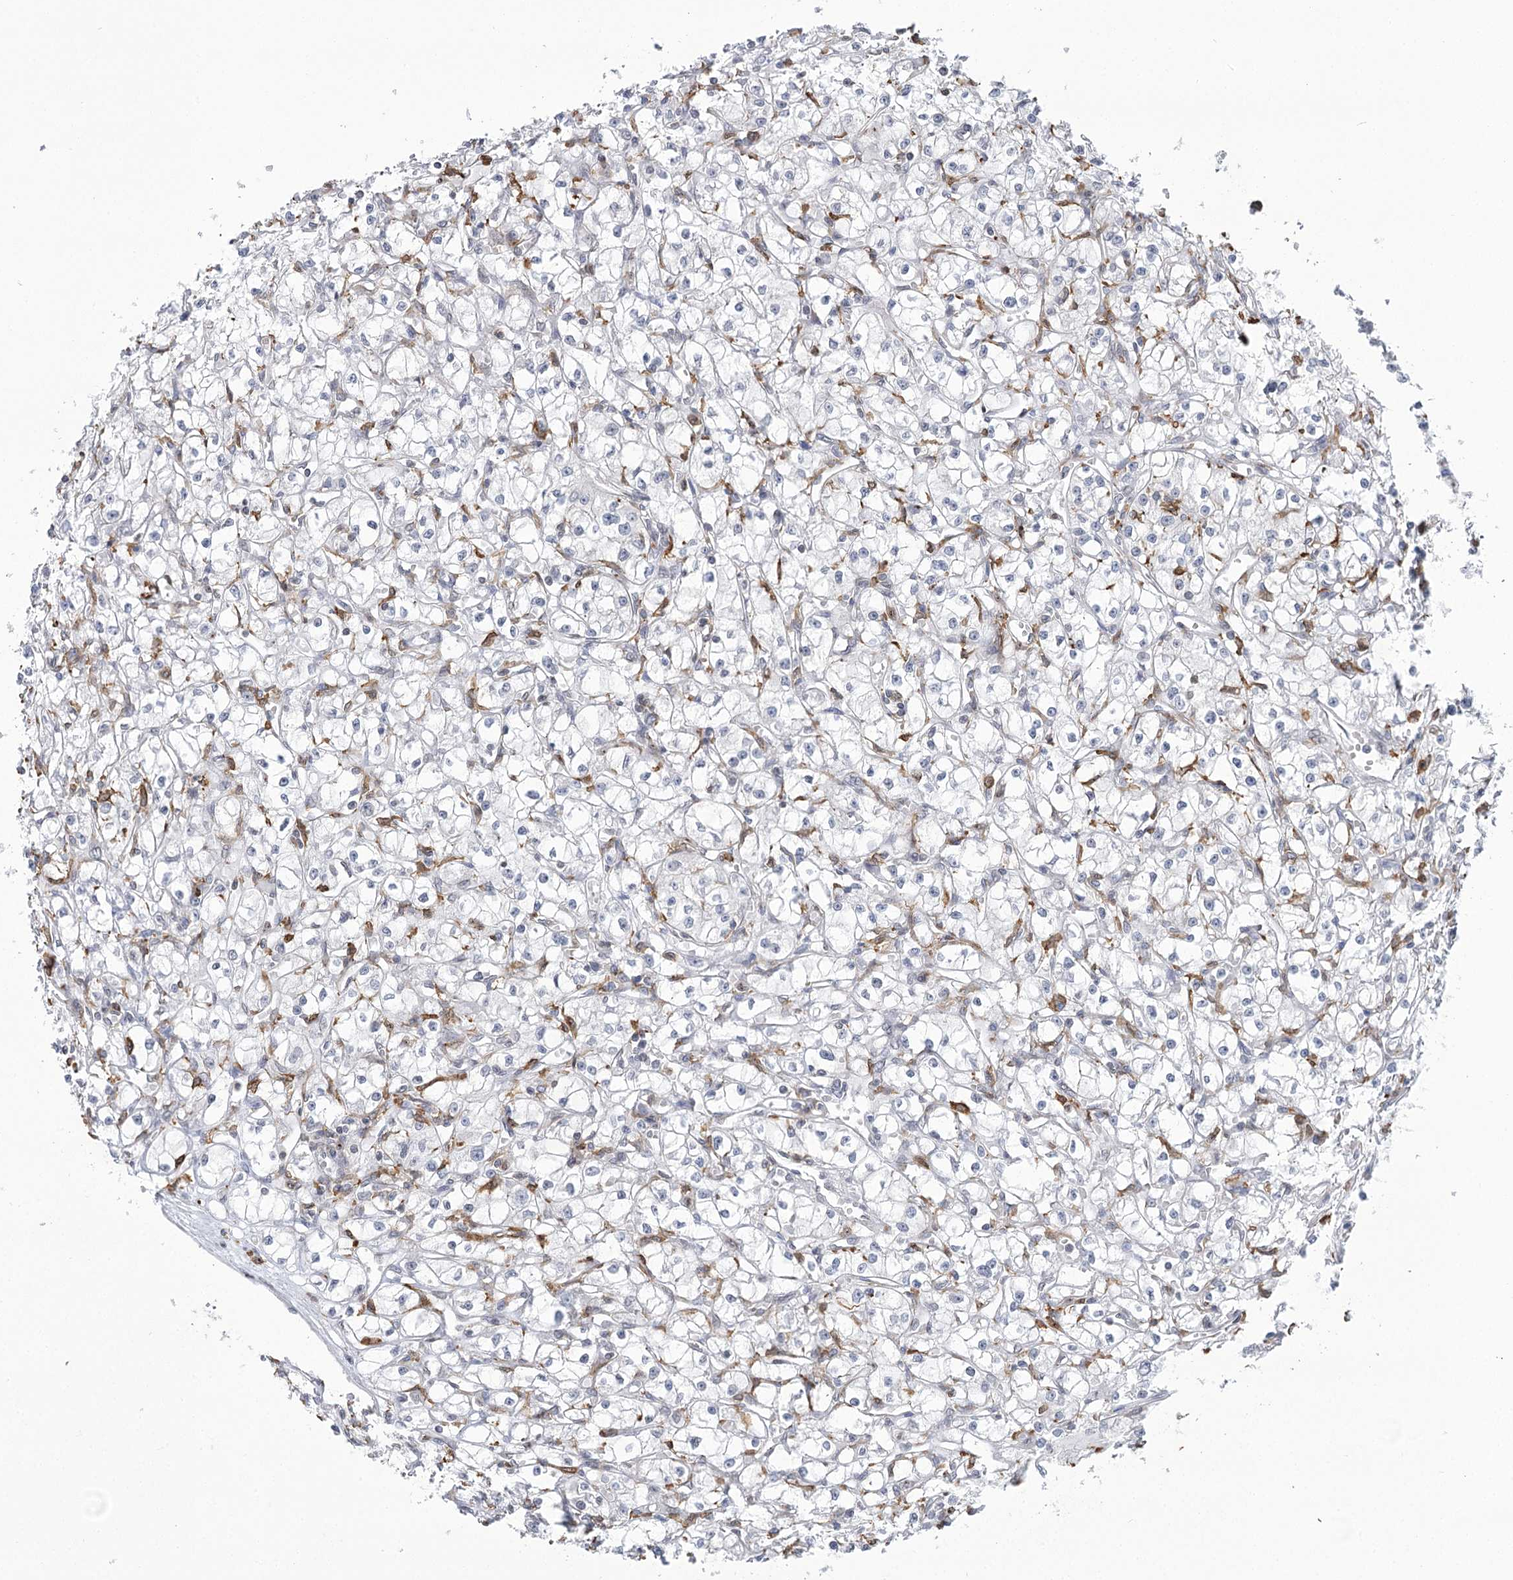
{"staining": {"intensity": "negative", "quantity": "none", "location": "none"}, "tissue": "renal cancer", "cell_type": "Tumor cells", "image_type": "cancer", "snomed": [{"axis": "morphology", "description": "Adenocarcinoma, NOS"}, {"axis": "topography", "description": "Kidney"}], "caption": "Immunohistochemistry micrograph of neoplastic tissue: renal cancer (adenocarcinoma) stained with DAB shows no significant protein positivity in tumor cells.", "gene": "C11orf1", "patient": {"sex": "male", "age": 56}}